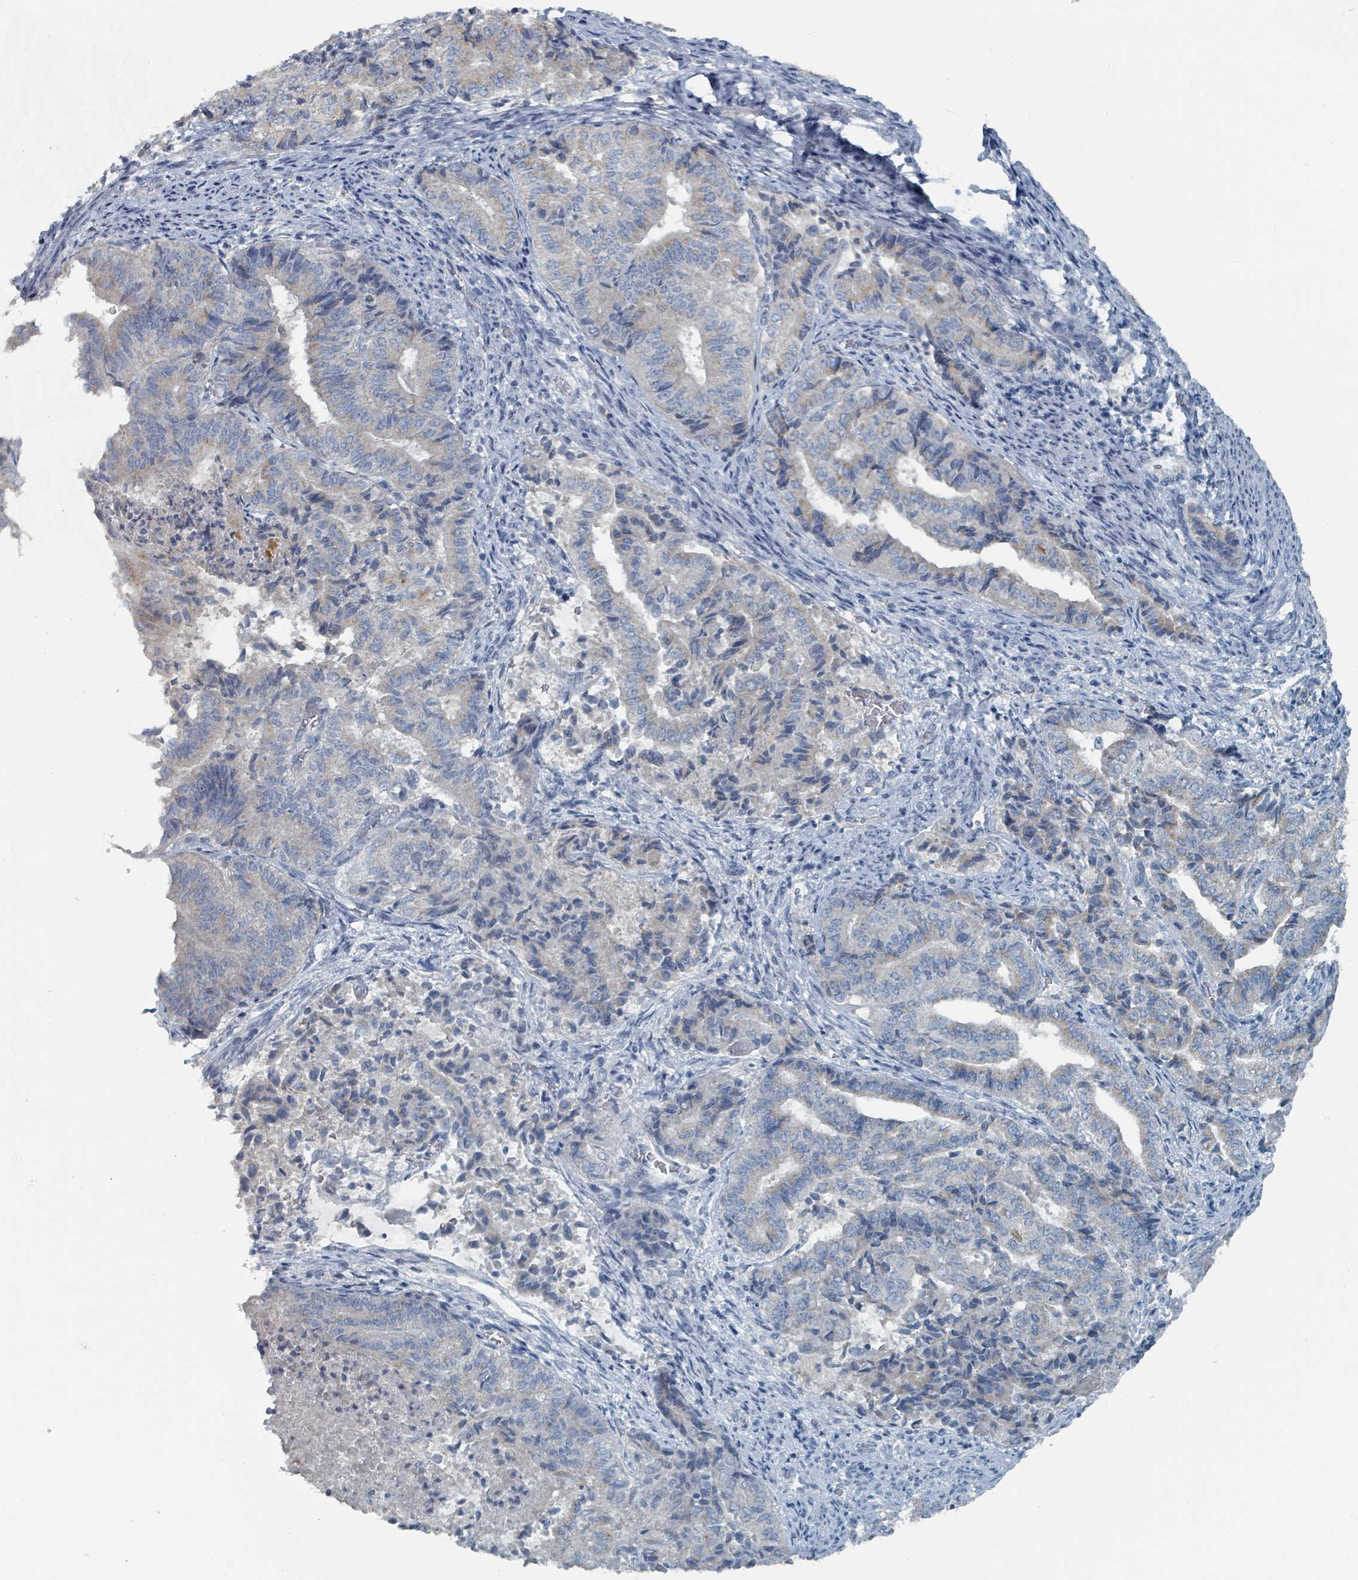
{"staining": {"intensity": "negative", "quantity": "none", "location": "none"}, "tissue": "endometrial cancer", "cell_type": "Tumor cells", "image_type": "cancer", "snomed": [{"axis": "morphology", "description": "Adenocarcinoma, NOS"}, {"axis": "topography", "description": "Endometrium"}], "caption": "Protein analysis of endometrial adenocarcinoma reveals no significant positivity in tumor cells.", "gene": "RASA4", "patient": {"sex": "female", "age": 80}}